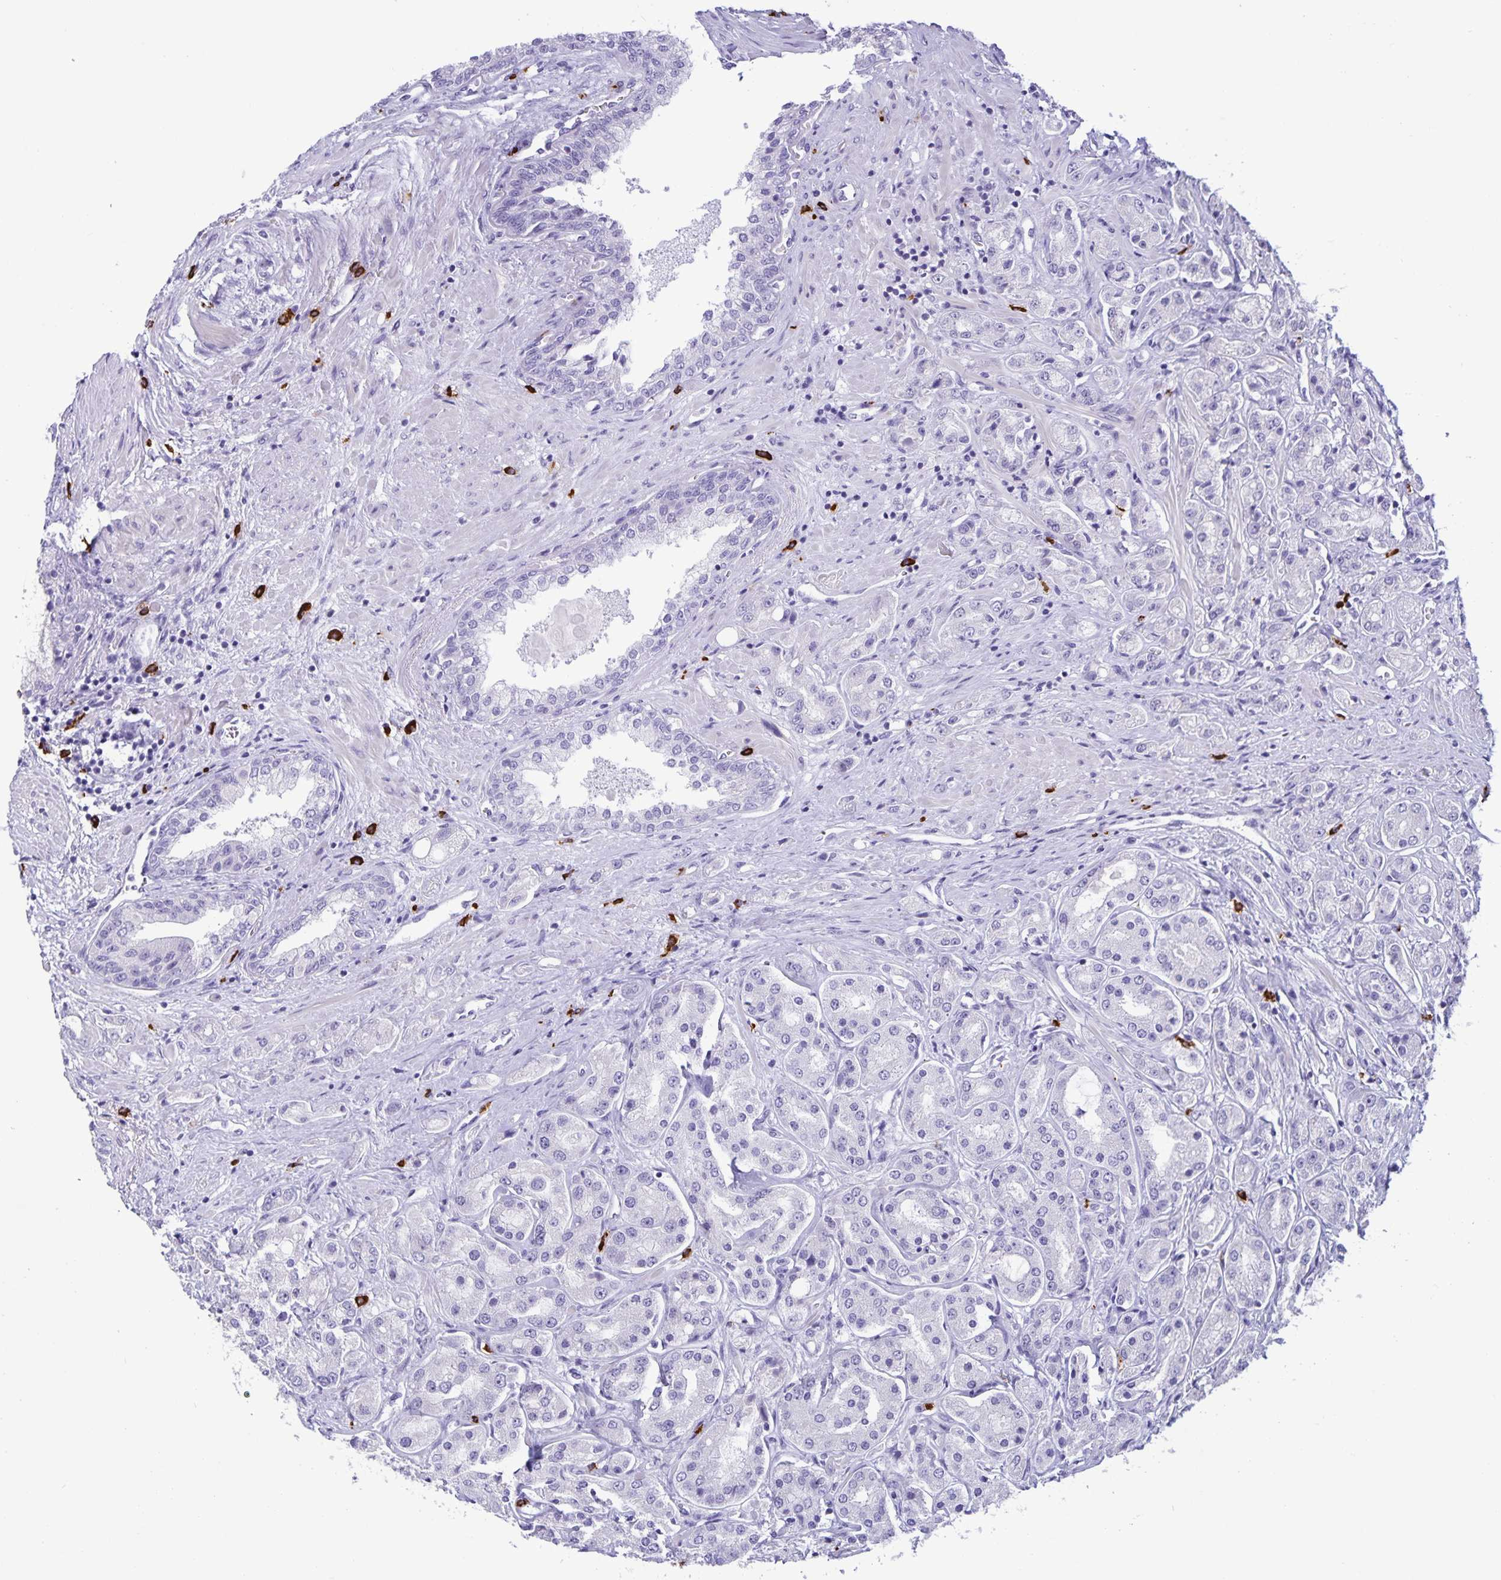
{"staining": {"intensity": "negative", "quantity": "none", "location": "none"}, "tissue": "prostate cancer", "cell_type": "Tumor cells", "image_type": "cancer", "snomed": [{"axis": "morphology", "description": "Adenocarcinoma, High grade"}, {"axis": "topography", "description": "Prostate"}], "caption": "Immunohistochemical staining of human prostate high-grade adenocarcinoma displays no significant expression in tumor cells.", "gene": "IBTK", "patient": {"sex": "male", "age": 67}}